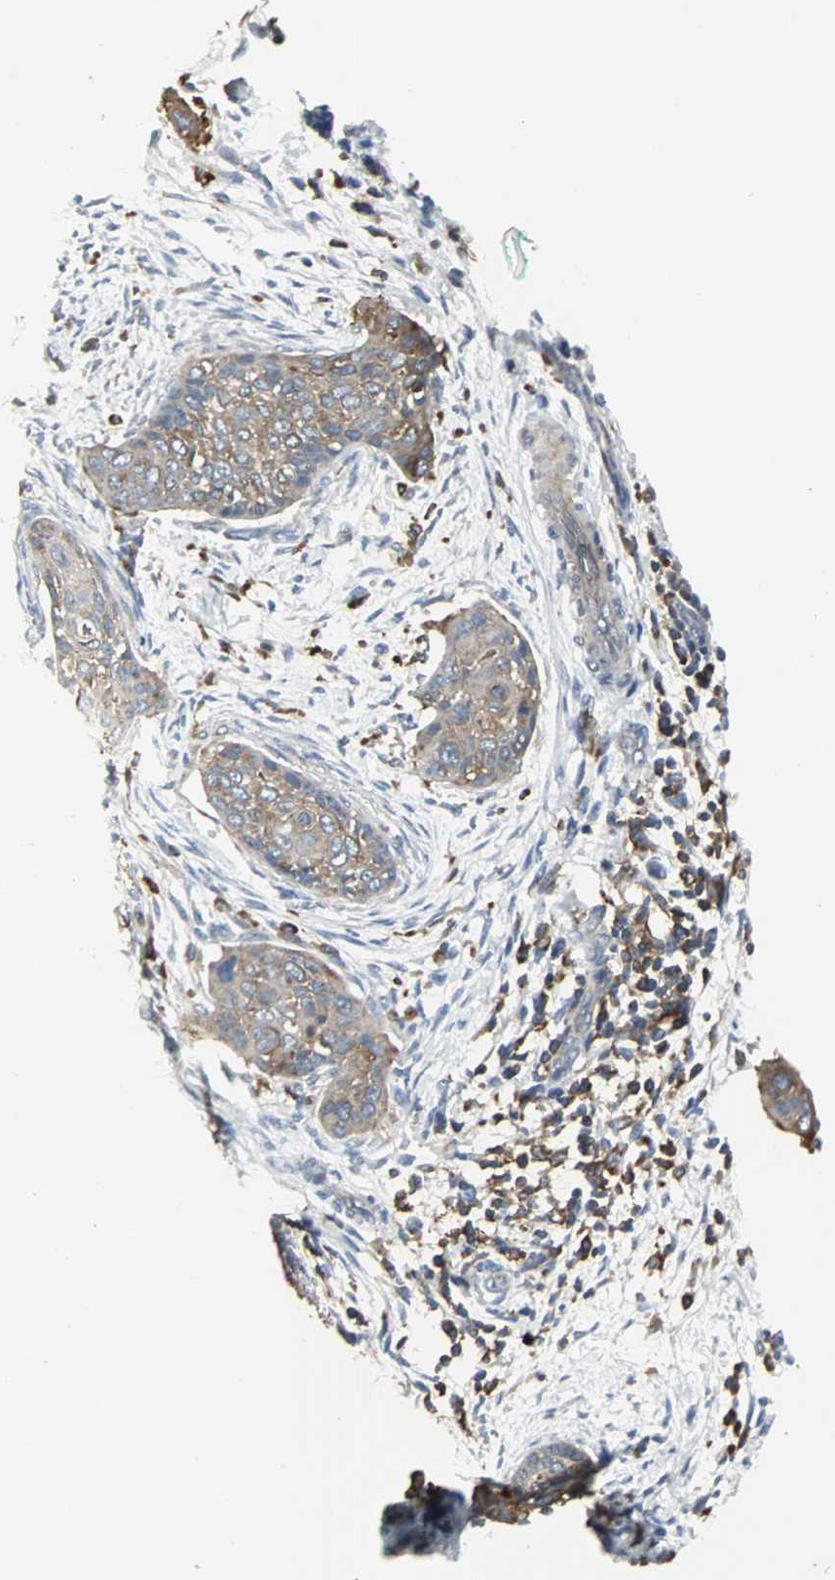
{"staining": {"intensity": "moderate", "quantity": ">75%", "location": "cytoplasmic/membranous"}, "tissue": "cervical cancer", "cell_type": "Tumor cells", "image_type": "cancer", "snomed": [{"axis": "morphology", "description": "Squamous cell carcinoma, NOS"}, {"axis": "topography", "description": "Cervix"}], "caption": "There is medium levels of moderate cytoplasmic/membranous expression in tumor cells of cervical cancer, as demonstrated by immunohistochemical staining (brown color).", "gene": "LRRFIP1", "patient": {"sex": "female", "age": 35}}